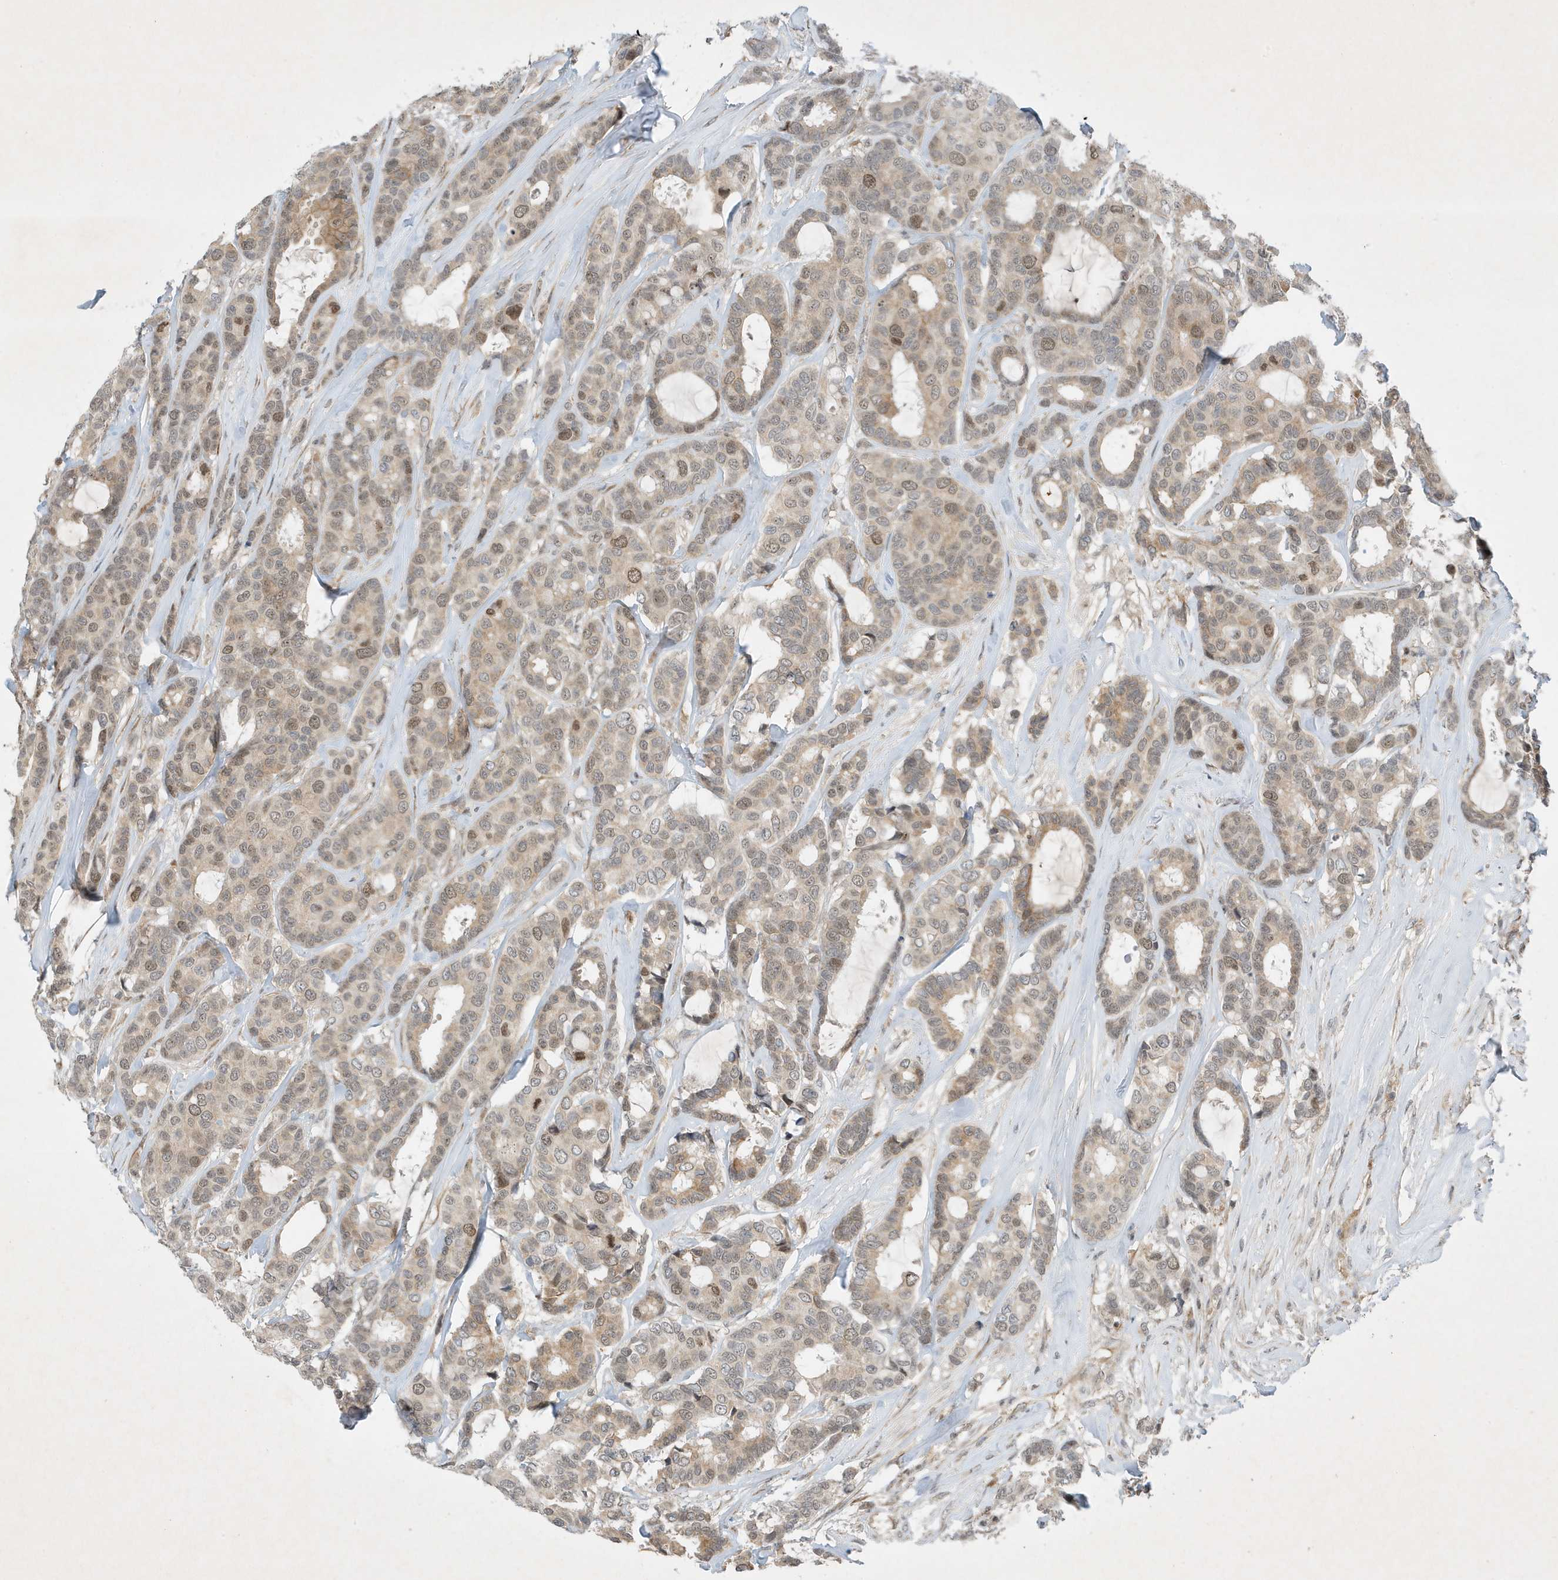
{"staining": {"intensity": "weak", "quantity": "25%-75%", "location": "cytoplasmic/membranous,nuclear"}, "tissue": "breast cancer", "cell_type": "Tumor cells", "image_type": "cancer", "snomed": [{"axis": "morphology", "description": "Duct carcinoma"}, {"axis": "topography", "description": "Breast"}], "caption": "This image exhibits infiltrating ductal carcinoma (breast) stained with immunohistochemistry to label a protein in brown. The cytoplasmic/membranous and nuclear of tumor cells show weak positivity for the protein. Nuclei are counter-stained blue.", "gene": "MAST3", "patient": {"sex": "female", "age": 87}}